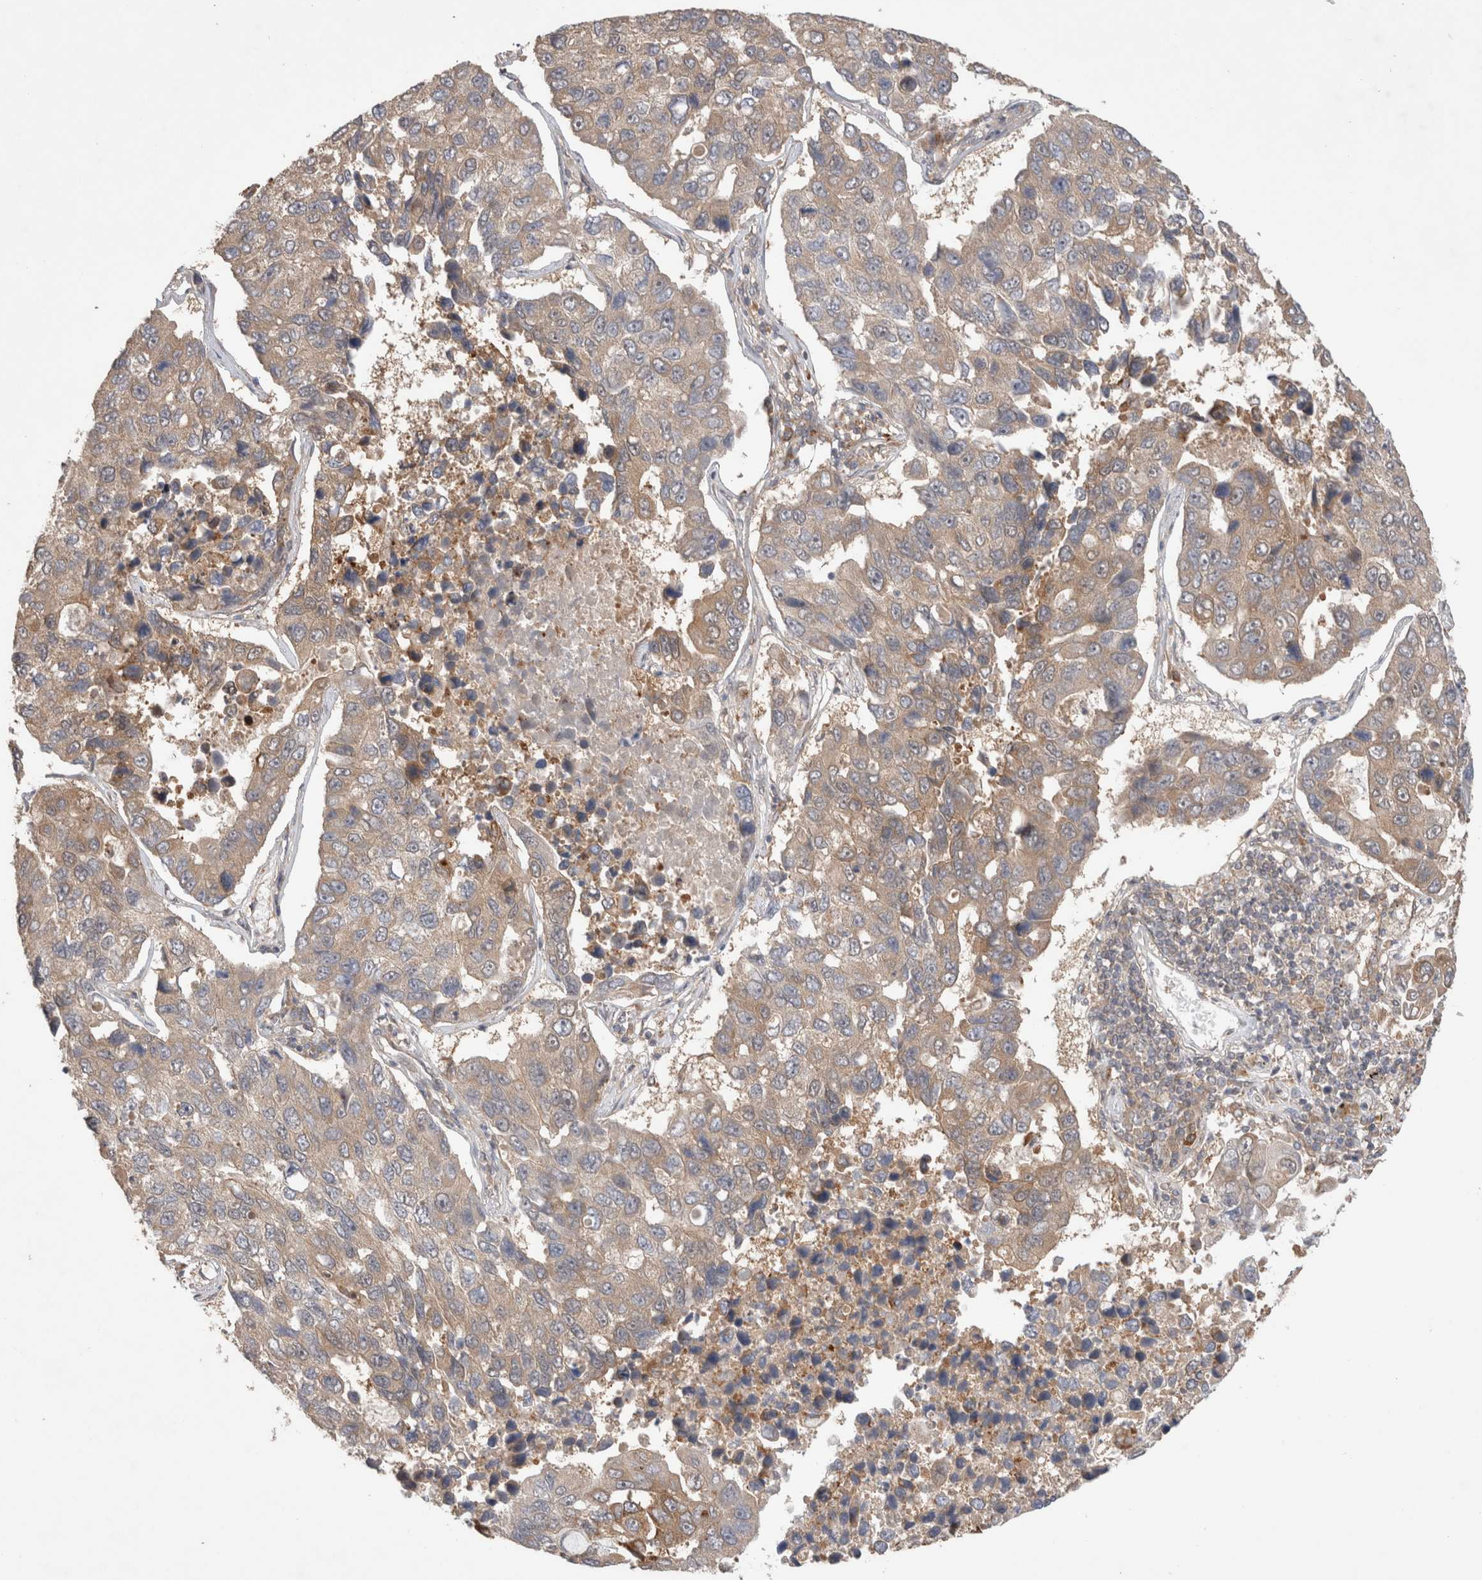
{"staining": {"intensity": "weak", "quantity": ">75%", "location": "cytoplasmic/membranous"}, "tissue": "lung cancer", "cell_type": "Tumor cells", "image_type": "cancer", "snomed": [{"axis": "morphology", "description": "Adenocarcinoma, NOS"}, {"axis": "topography", "description": "Lung"}], "caption": "A brown stain highlights weak cytoplasmic/membranous expression of a protein in human lung adenocarcinoma tumor cells.", "gene": "SLC29A1", "patient": {"sex": "male", "age": 64}}